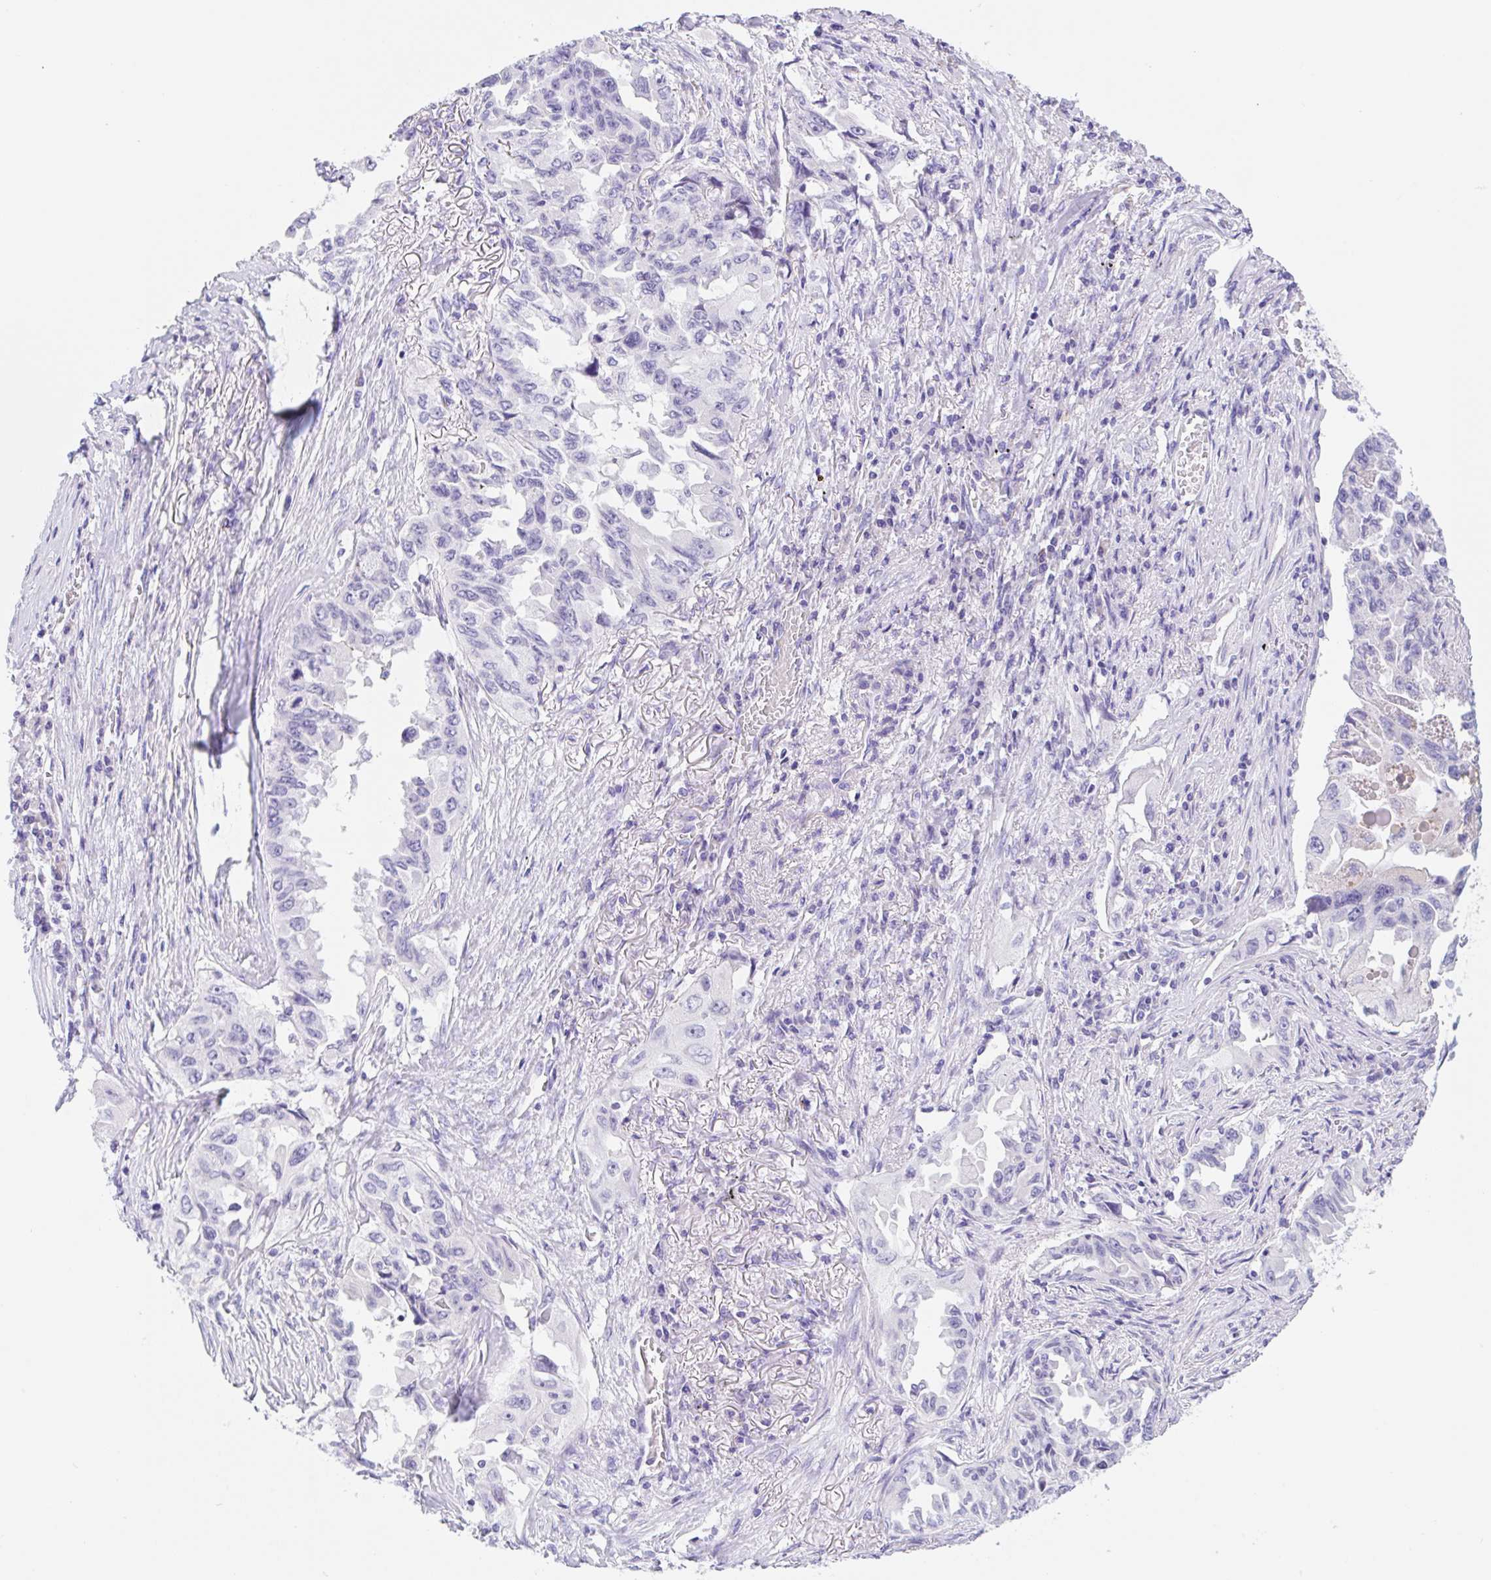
{"staining": {"intensity": "negative", "quantity": "none", "location": "none"}, "tissue": "lung cancer", "cell_type": "Tumor cells", "image_type": "cancer", "snomed": [{"axis": "morphology", "description": "Adenocarcinoma, NOS"}, {"axis": "topography", "description": "Lung"}], "caption": "Protein analysis of lung adenocarcinoma shows no significant positivity in tumor cells. (DAB IHC, high magnification).", "gene": "KLK8", "patient": {"sex": "female", "age": 51}}